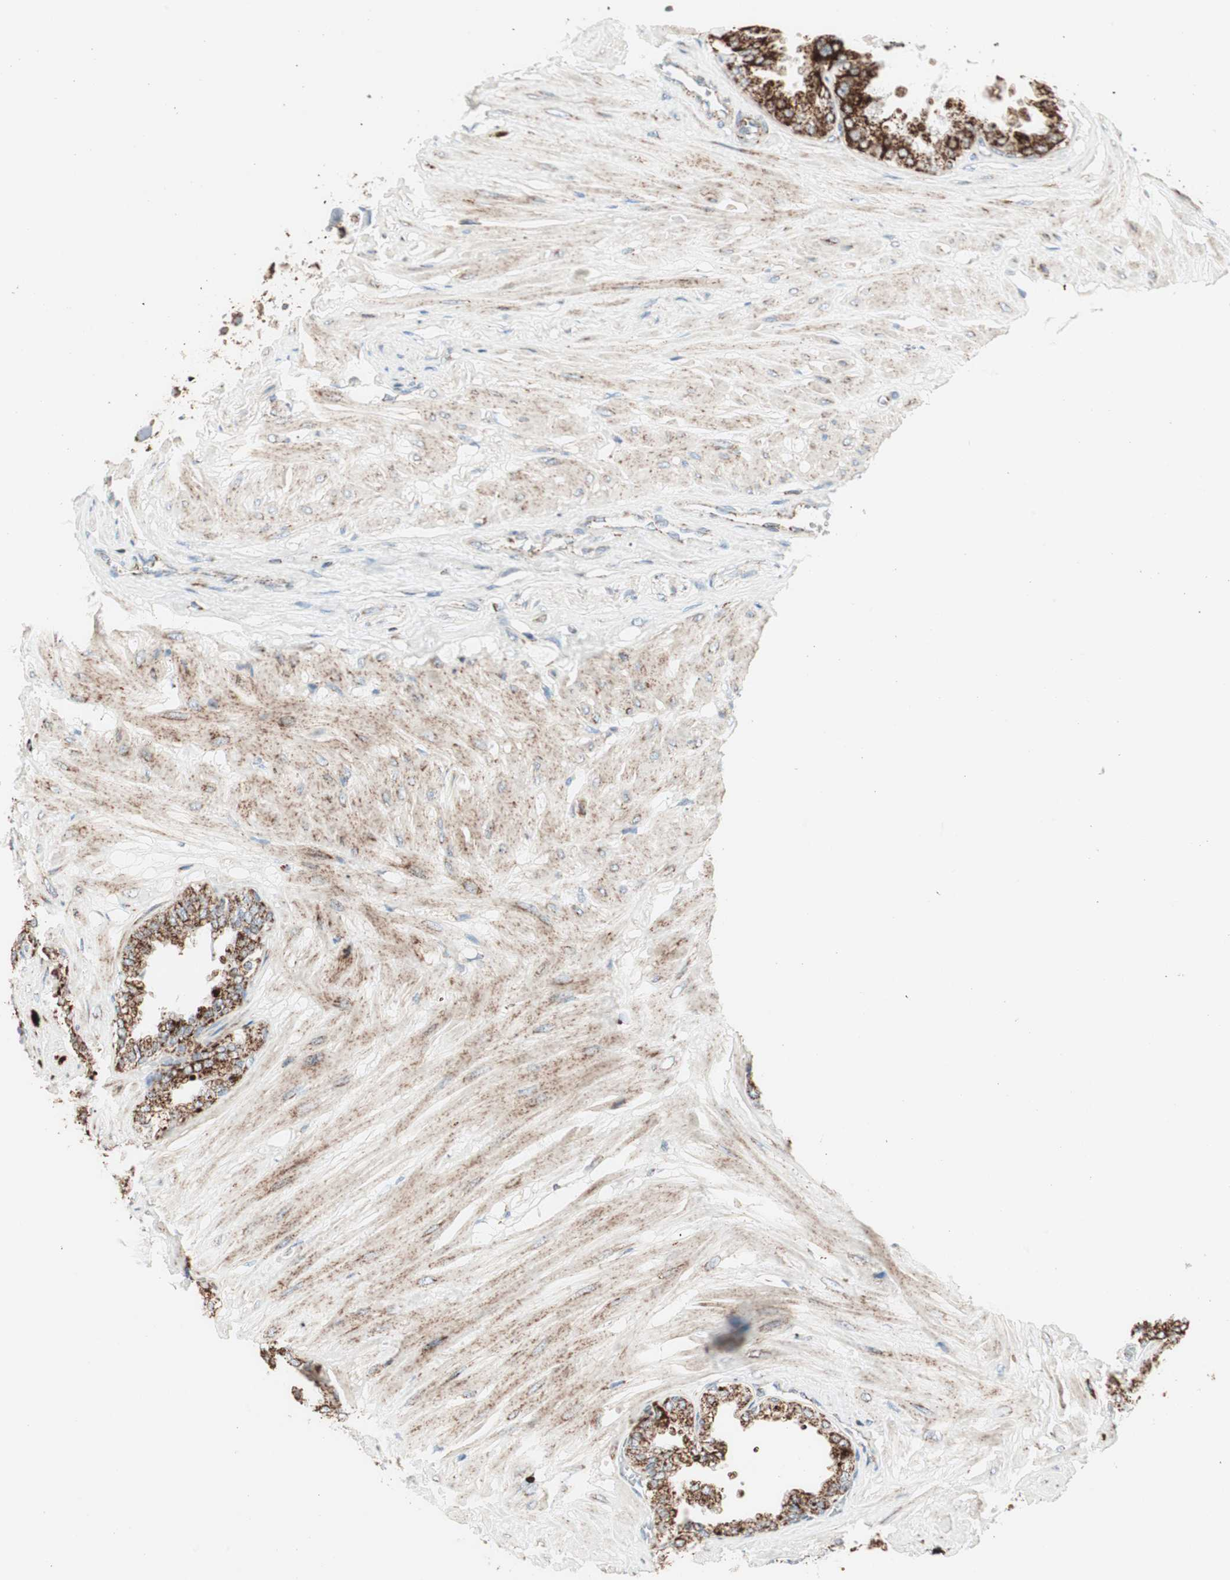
{"staining": {"intensity": "strong", "quantity": ">75%", "location": "cytoplasmic/membranous"}, "tissue": "seminal vesicle", "cell_type": "Glandular cells", "image_type": "normal", "snomed": [{"axis": "morphology", "description": "Normal tissue, NOS"}, {"axis": "topography", "description": "Seminal veicle"}], "caption": "Approximately >75% of glandular cells in unremarkable human seminal vesicle reveal strong cytoplasmic/membranous protein expression as visualized by brown immunohistochemical staining.", "gene": "TOMM20", "patient": {"sex": "male", "age": 46}}